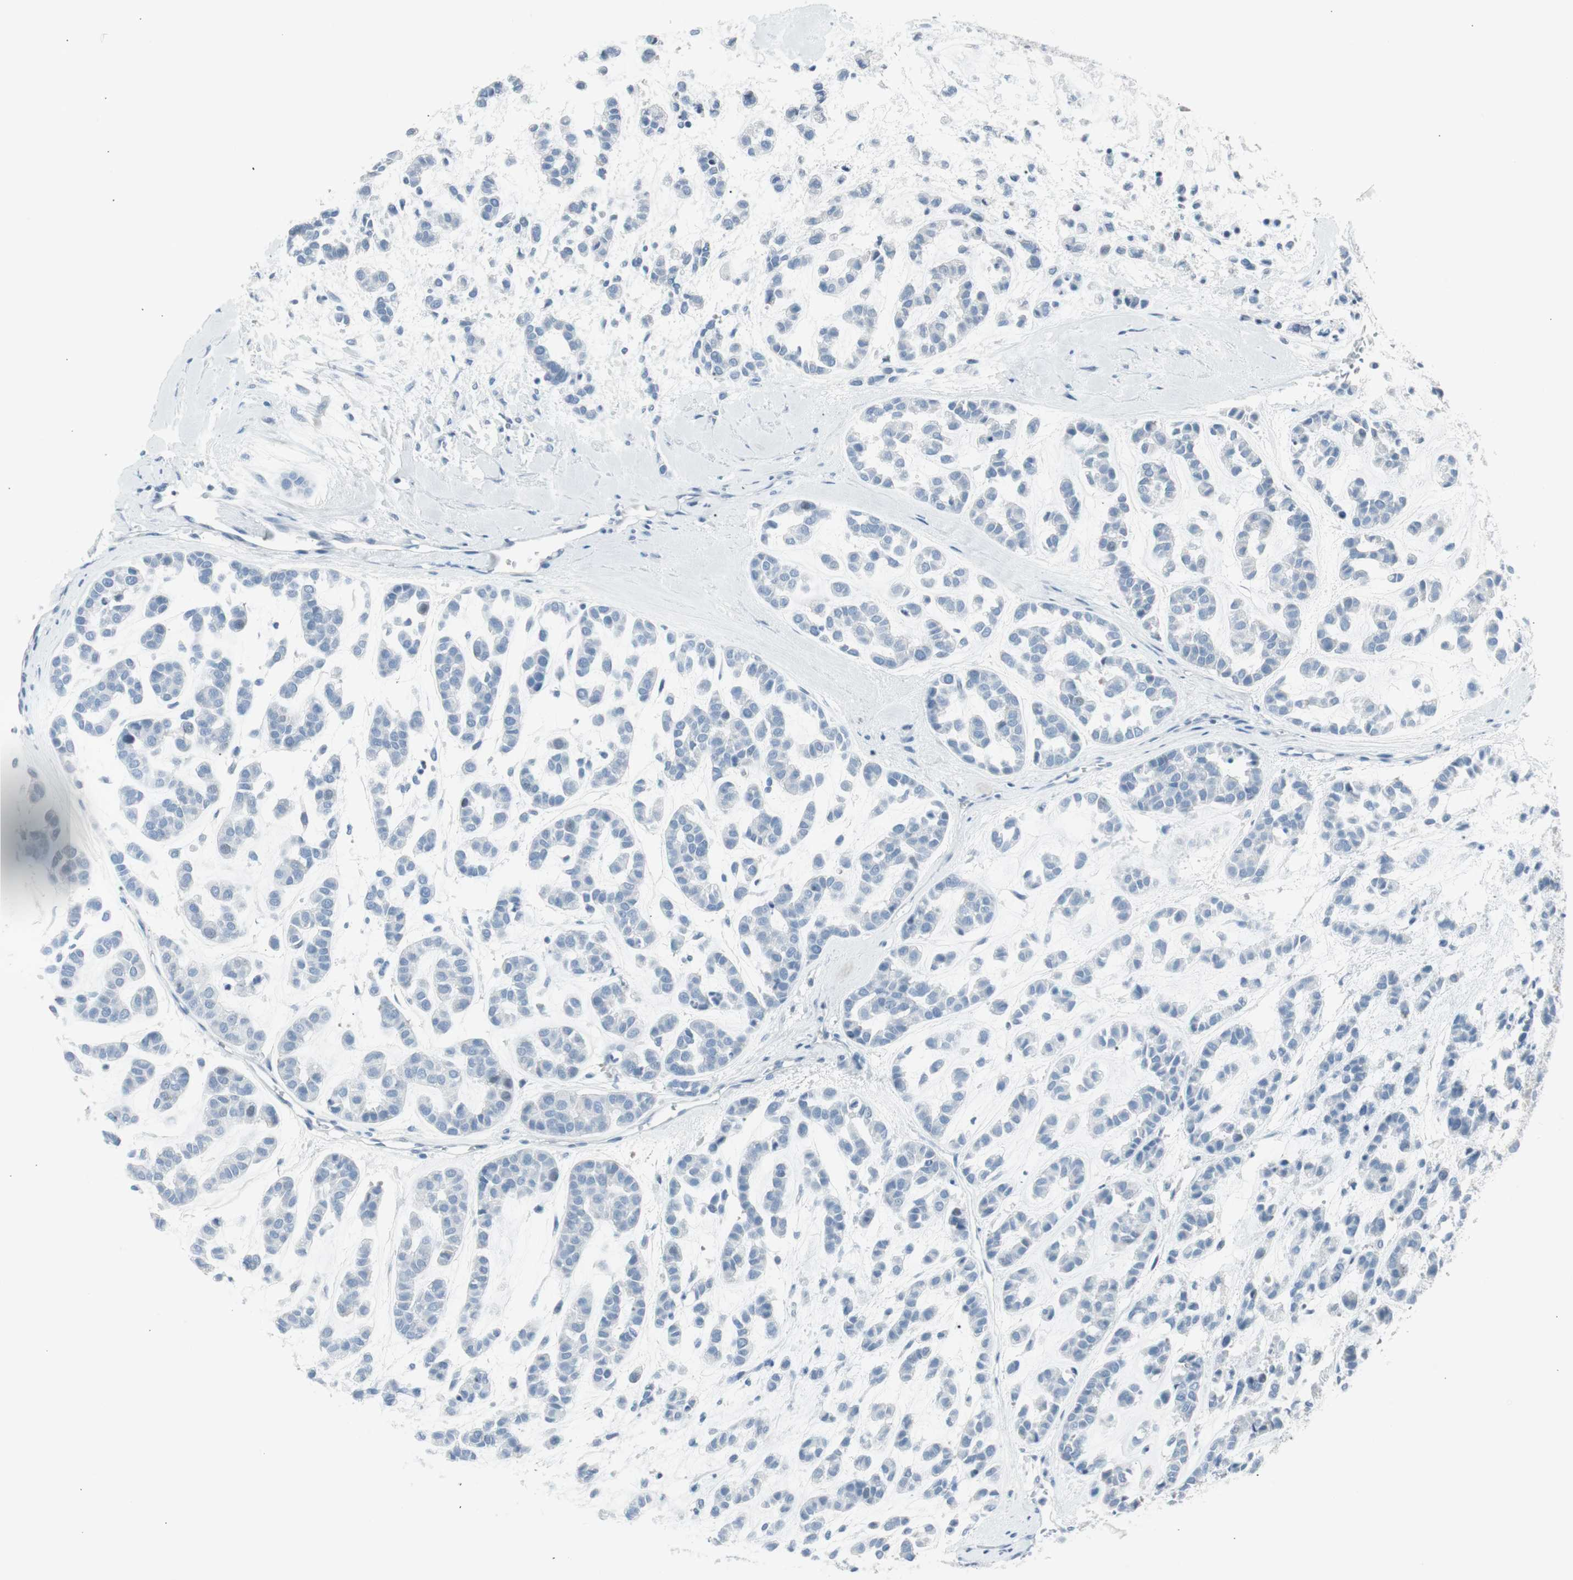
{"staining": {"intensity": "negative", "quantity": "none", "location": "none"}, "tissue": "head and neck cancer", "cell_type": "Tumor cells", "image_type": "cancer", "snomed": [{"axis": "morphology", "description": "Adenocarcinoma, NOS"}, {"axis": "morphology", "description": "Adenoma, NOS"}, {"axis": "topography", "description": "Head-Neck"}], "caption": "Immunohistochemistry (IHC) image of neoplastic tissue: head and neck cancer (adenoma) stained with DAB demonstrates no significant protein expression in tumor cells. (DAB IHC, high magnification).", "gene": "AGR2", "patient": {"sex": "female", "age": 55}}